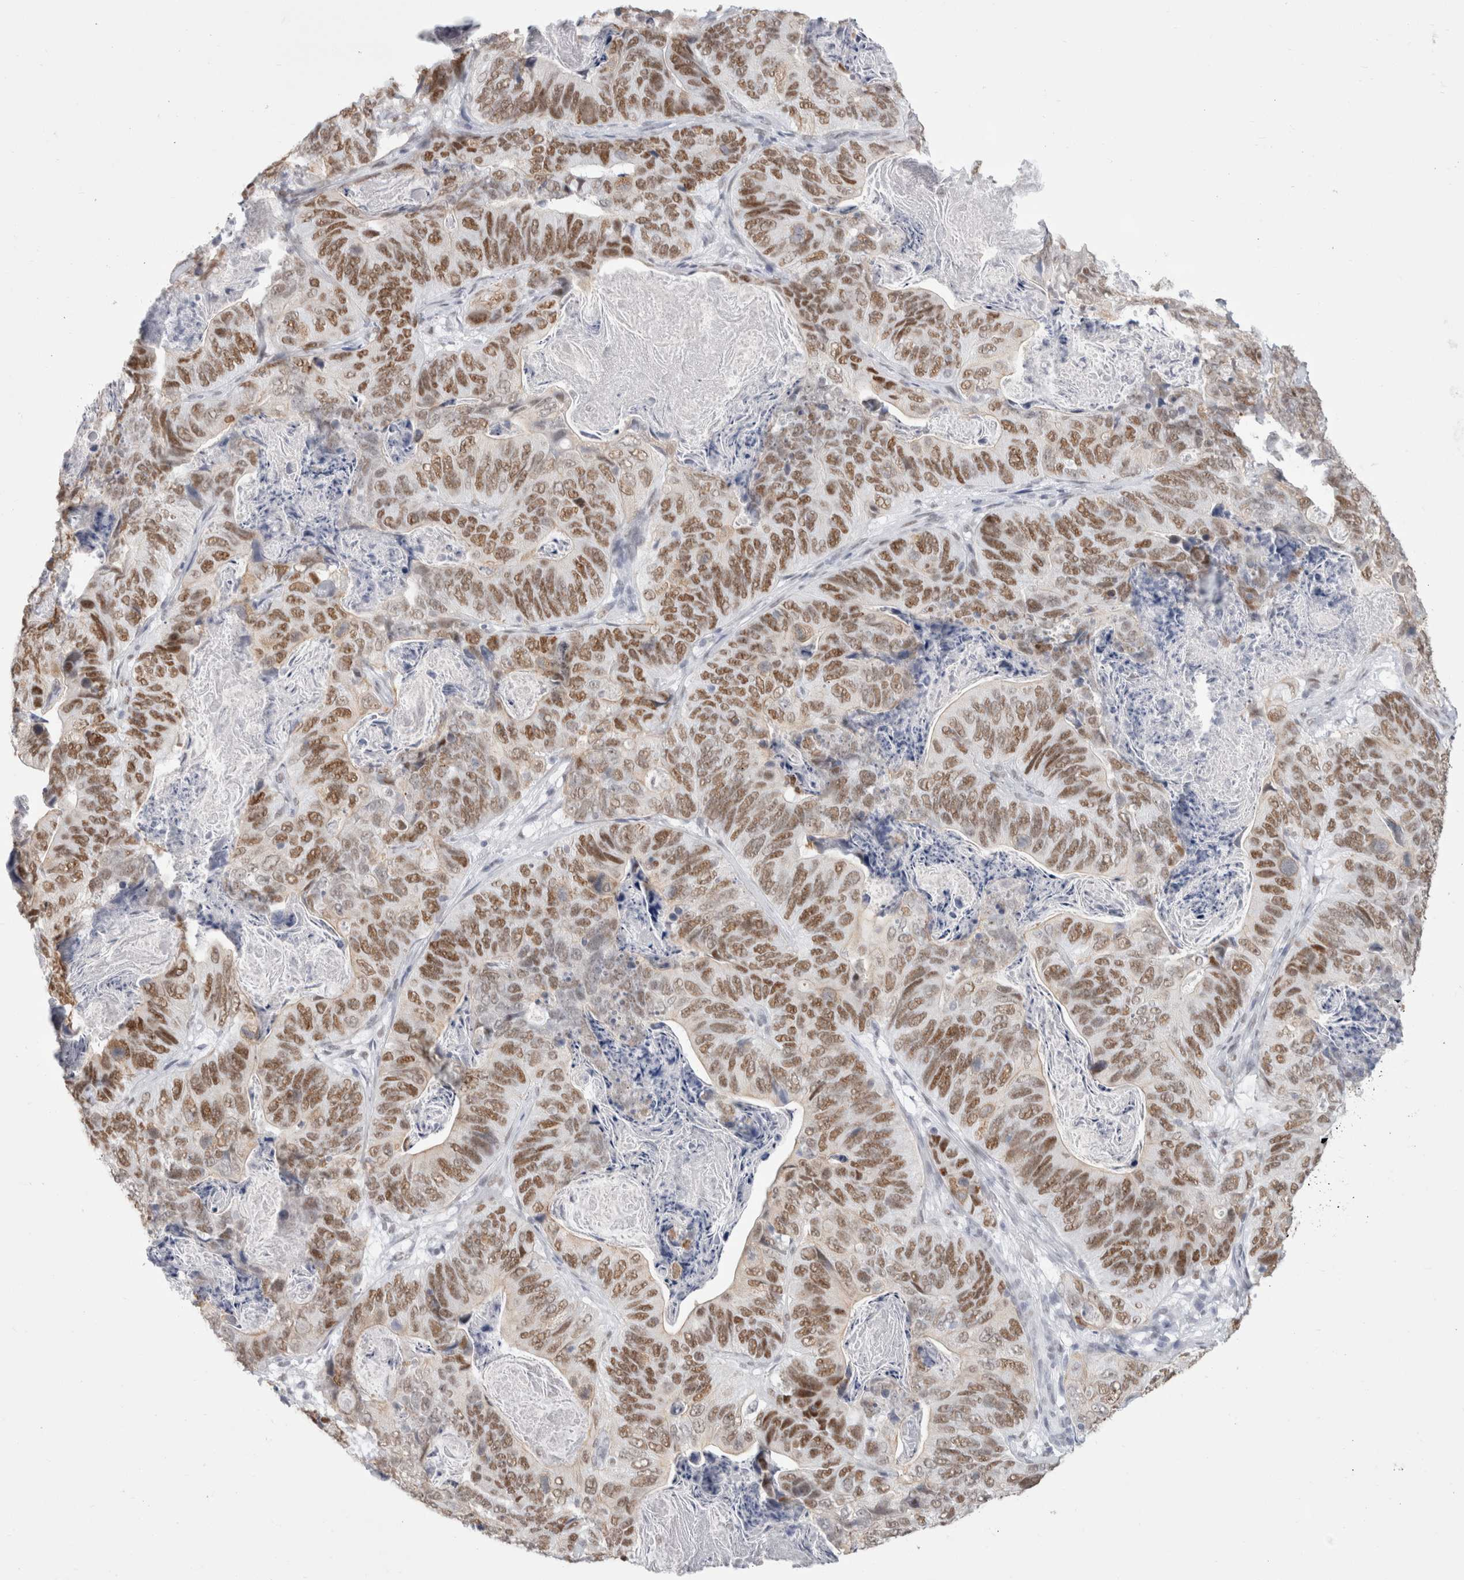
{"staining": {"intensity": "moderate", "quantity": ">75%", "location": "nuclear"}, "tissue": "stomach cancer", "cell_type": "Tumor cells", "image_type": "cancer", "snomed": [{"axis": "morphology", "description": "Normal tissue, NOS"}, {"axis": "morphology", "description": "Adenocarcinoma, NOS"}, {"axis": "topography", "description": "Stomach"}], "caption": "A histopathology image of stomach adenocarcinoma stained for a protein displays moderate nuclear brown staining in tumor cells.", "gene": "SMARCC1", "patient": {"sex": "female", "age": 89}}